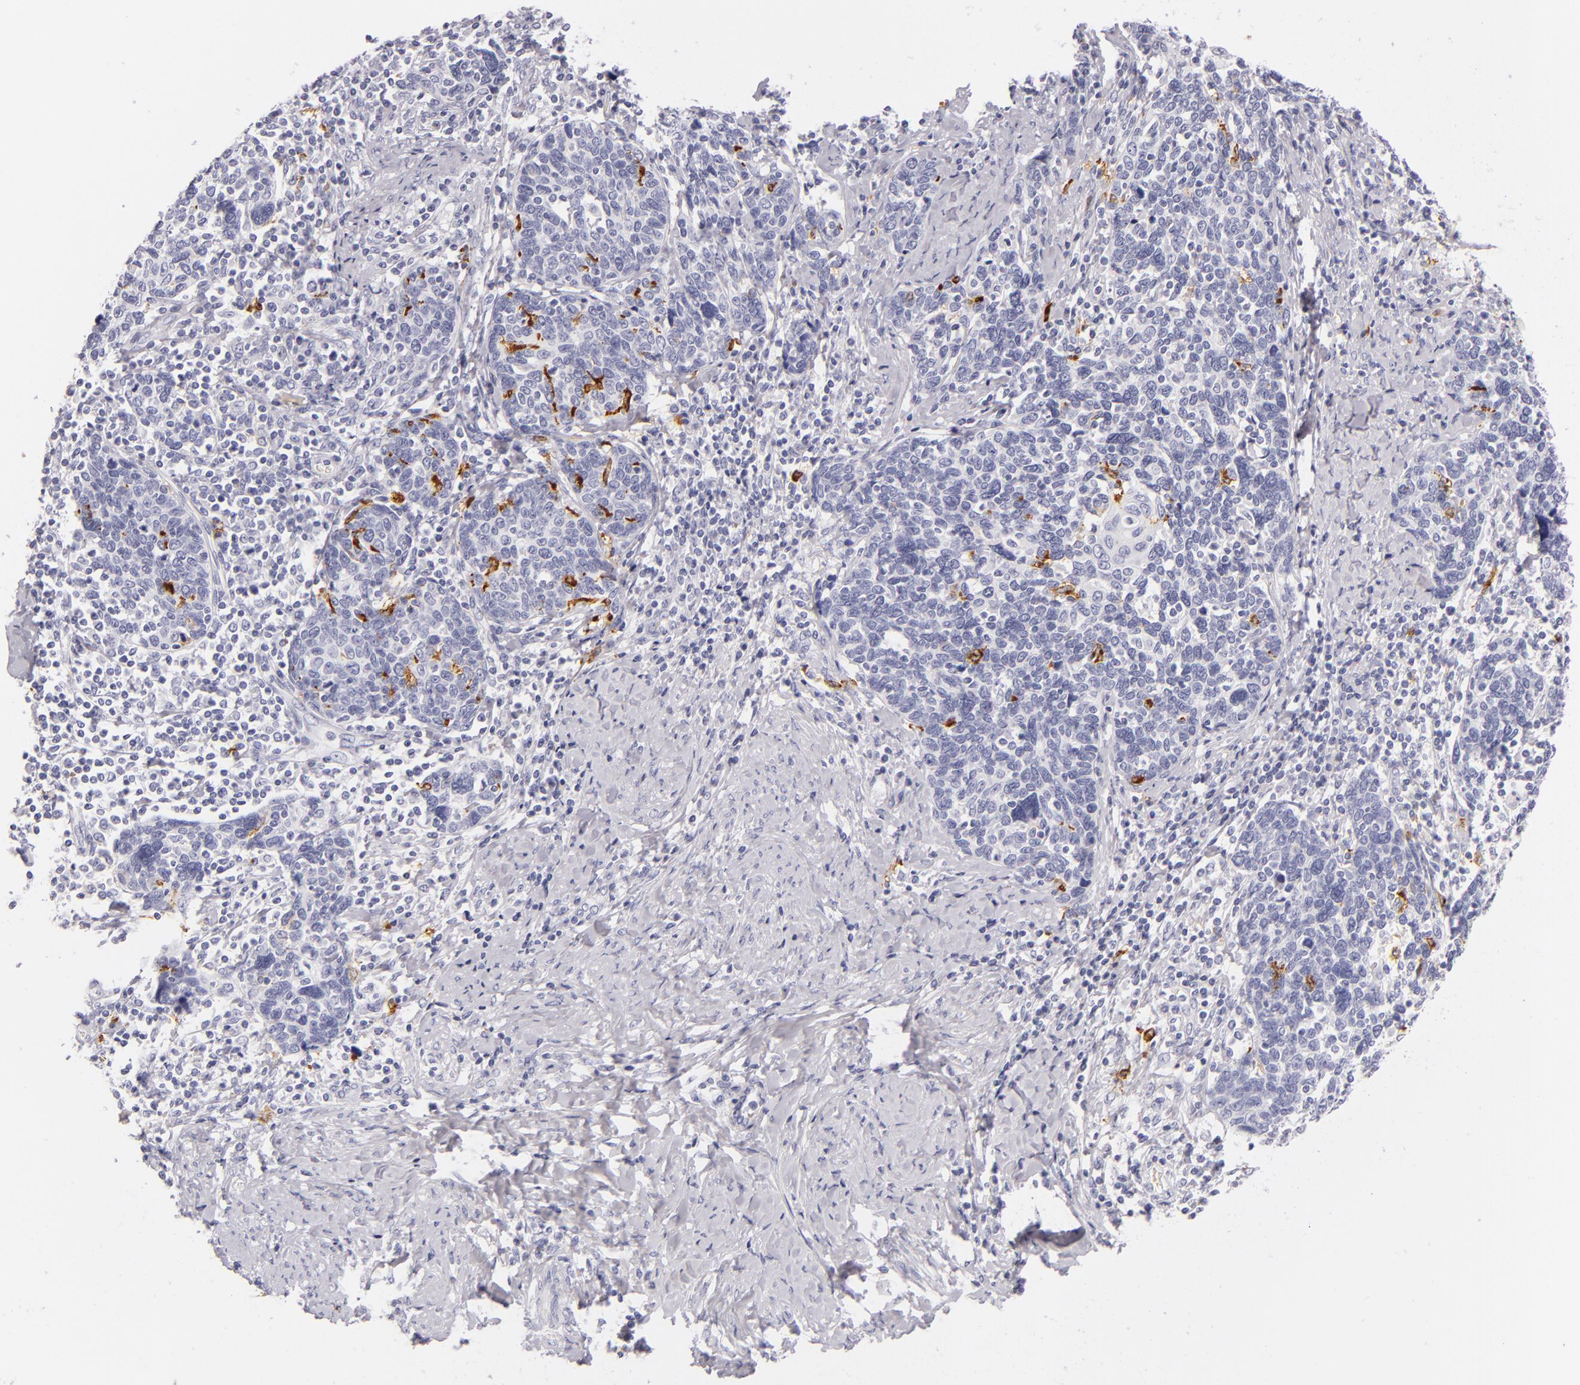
{"staining": {"intensity": "negative", "quantity": "none", "location": "none"}, "tissue": "cervical cancer", "cell_type": "Tumor cells", "image_type": "cancer", "snomed": [{"axis": "morphology", "description": "Squamous cell carcinoma, NOS"}, {"axis": "topography", "description": "Cervix"}], "caption": "The histopathology image exhibits no significant positivity in tumor cells of cervical cancer (squamous cell carcinoma).", "gene": "CD207", "patient": {"sex": "female", "age": 41}}